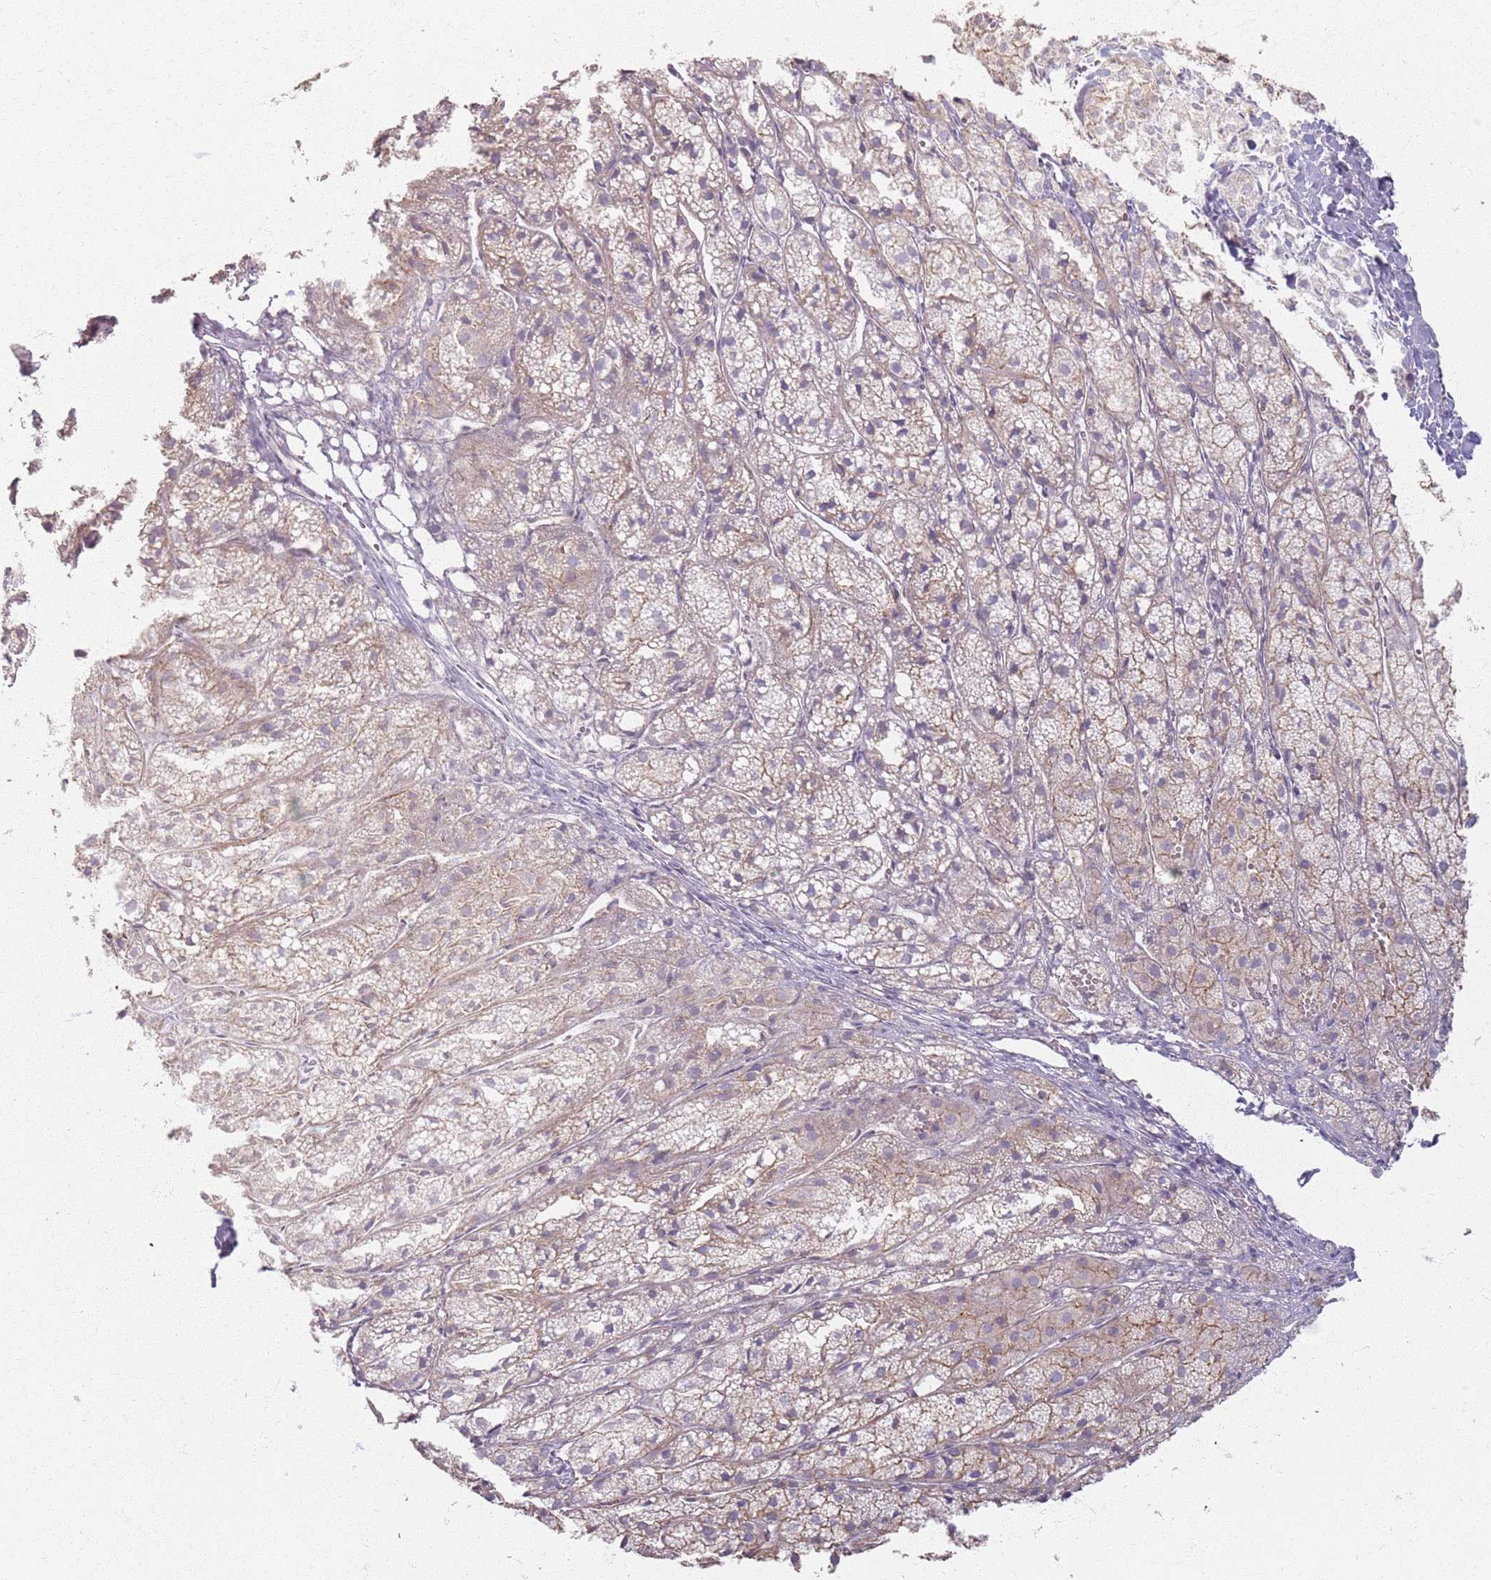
{"staining": {"intensity": "weak", "quantity": "25%-75%", "location": "cytoplasmic/membranous"}, "tissue": "adrenal gland", "cell_type": "Glandular cells", "image_type": "normal", "snomed": [{"axis": "morphology", "description": "Normal tissue, NOS"}, {"axis": "topography", "description": "Adrenal gland"}], "caption": "A photomicrograph of human adrenal gland stained for a protein reveals weak cytoplasmic/membranous brown staining in glandular cells. The protein is shown in brown color, while the nuclei are stained blue.", "gene": "KCNA5", "patient": {"sex": "female", "age": 44}}